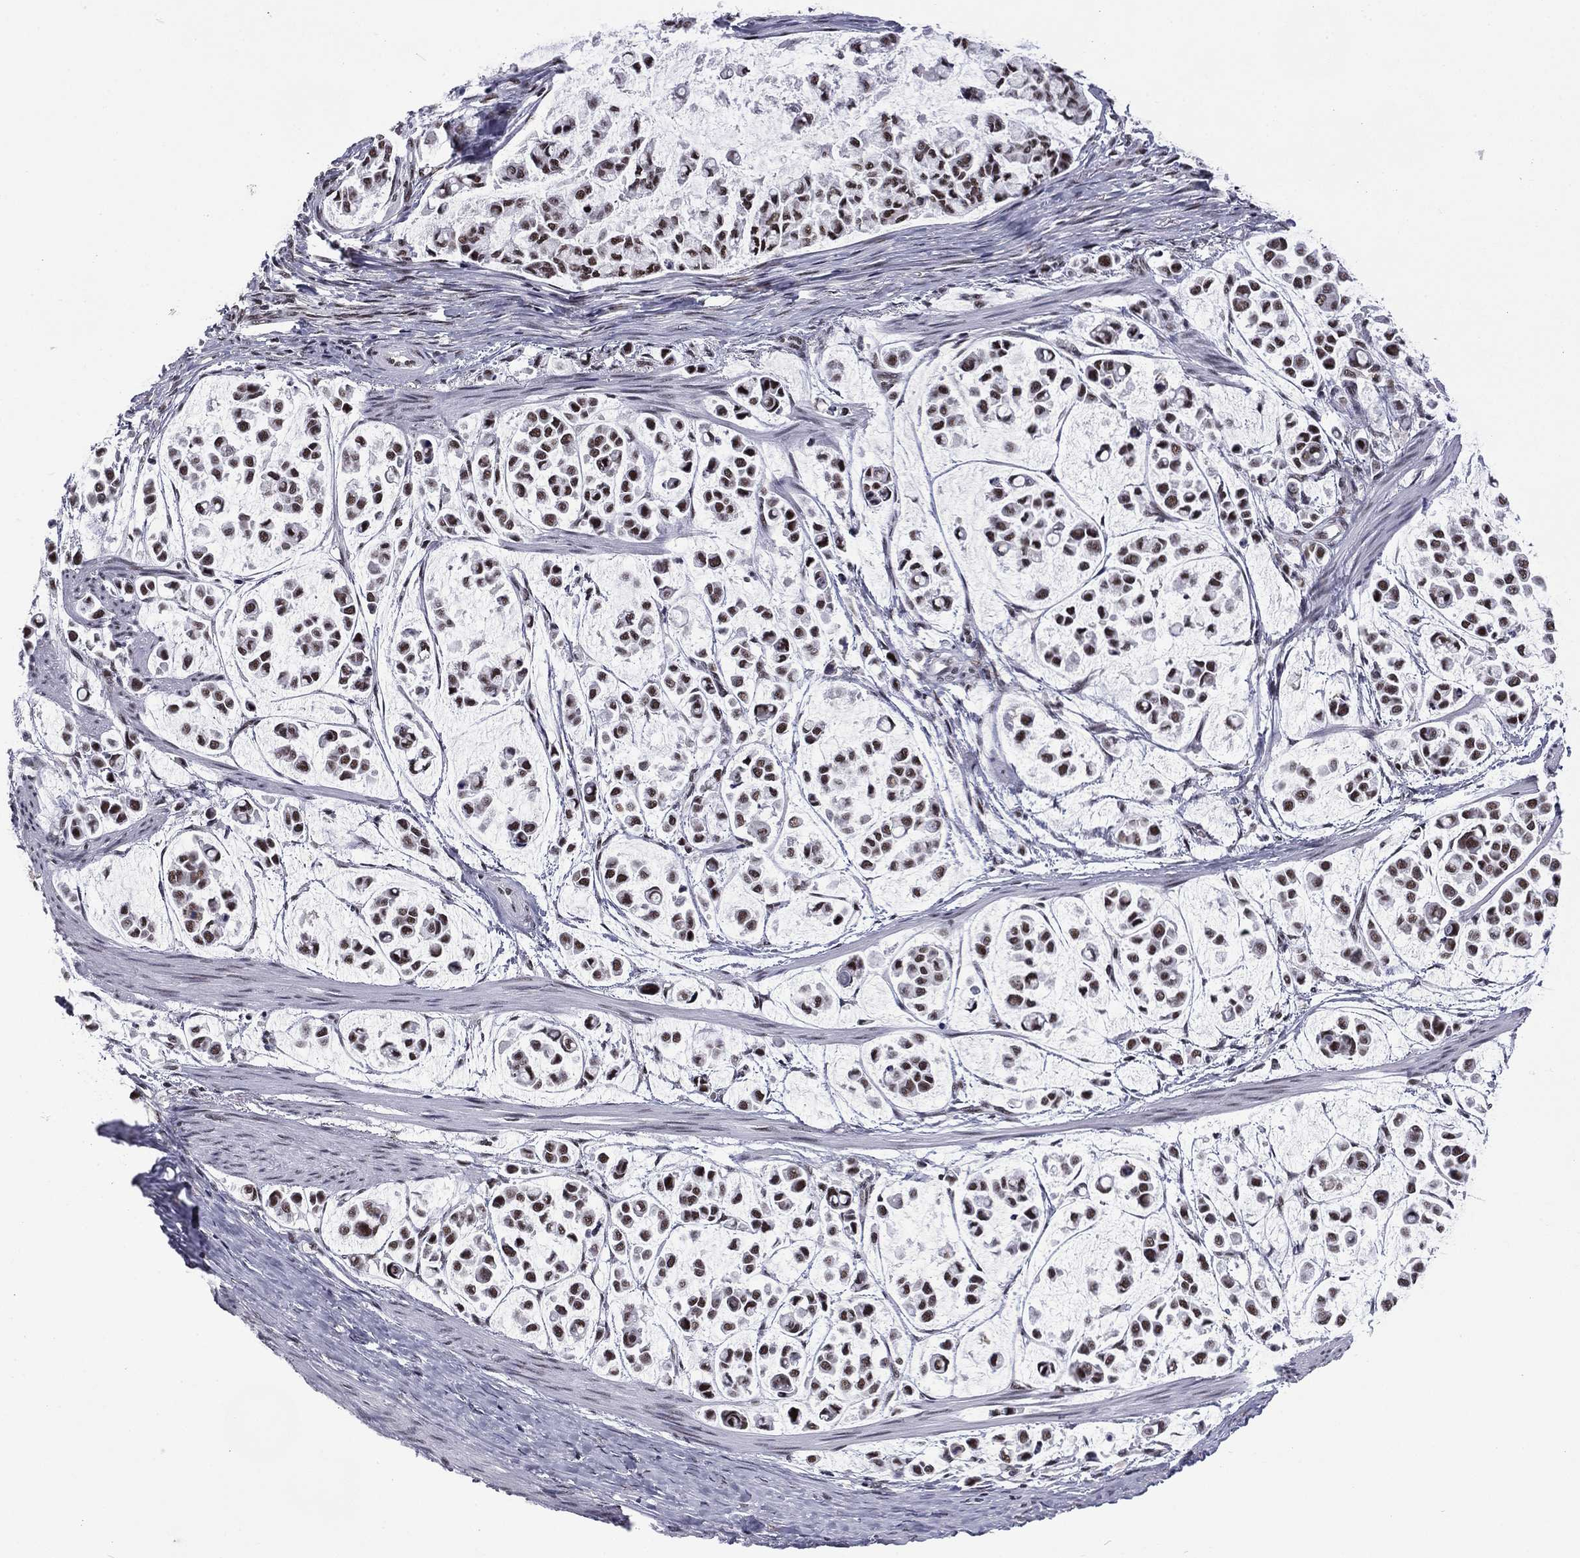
{"staining": {"intensity": "moderate", "quantity": "25%-75%", "location": "nuclear"}, "tissue": "stomach cancer", "cell_type": "Tumor cells", "image_type": "cancer", "snomed": [{"axis": "morphology", "description": "Adenocarcinoma, NOS"}, {"axis": "topography", "description": "Stomach"}], "caption": "Immunohistochemical staining of stomach adenocarcinoma shows medium levels of moderate nuclear protein expression in about 25%-75% of tumor cells. (brown staining indicates protein expression, while blue staining denotes nuclei).", "gene": "ETV5", "patient": {"sex": "male", "age": 82}}